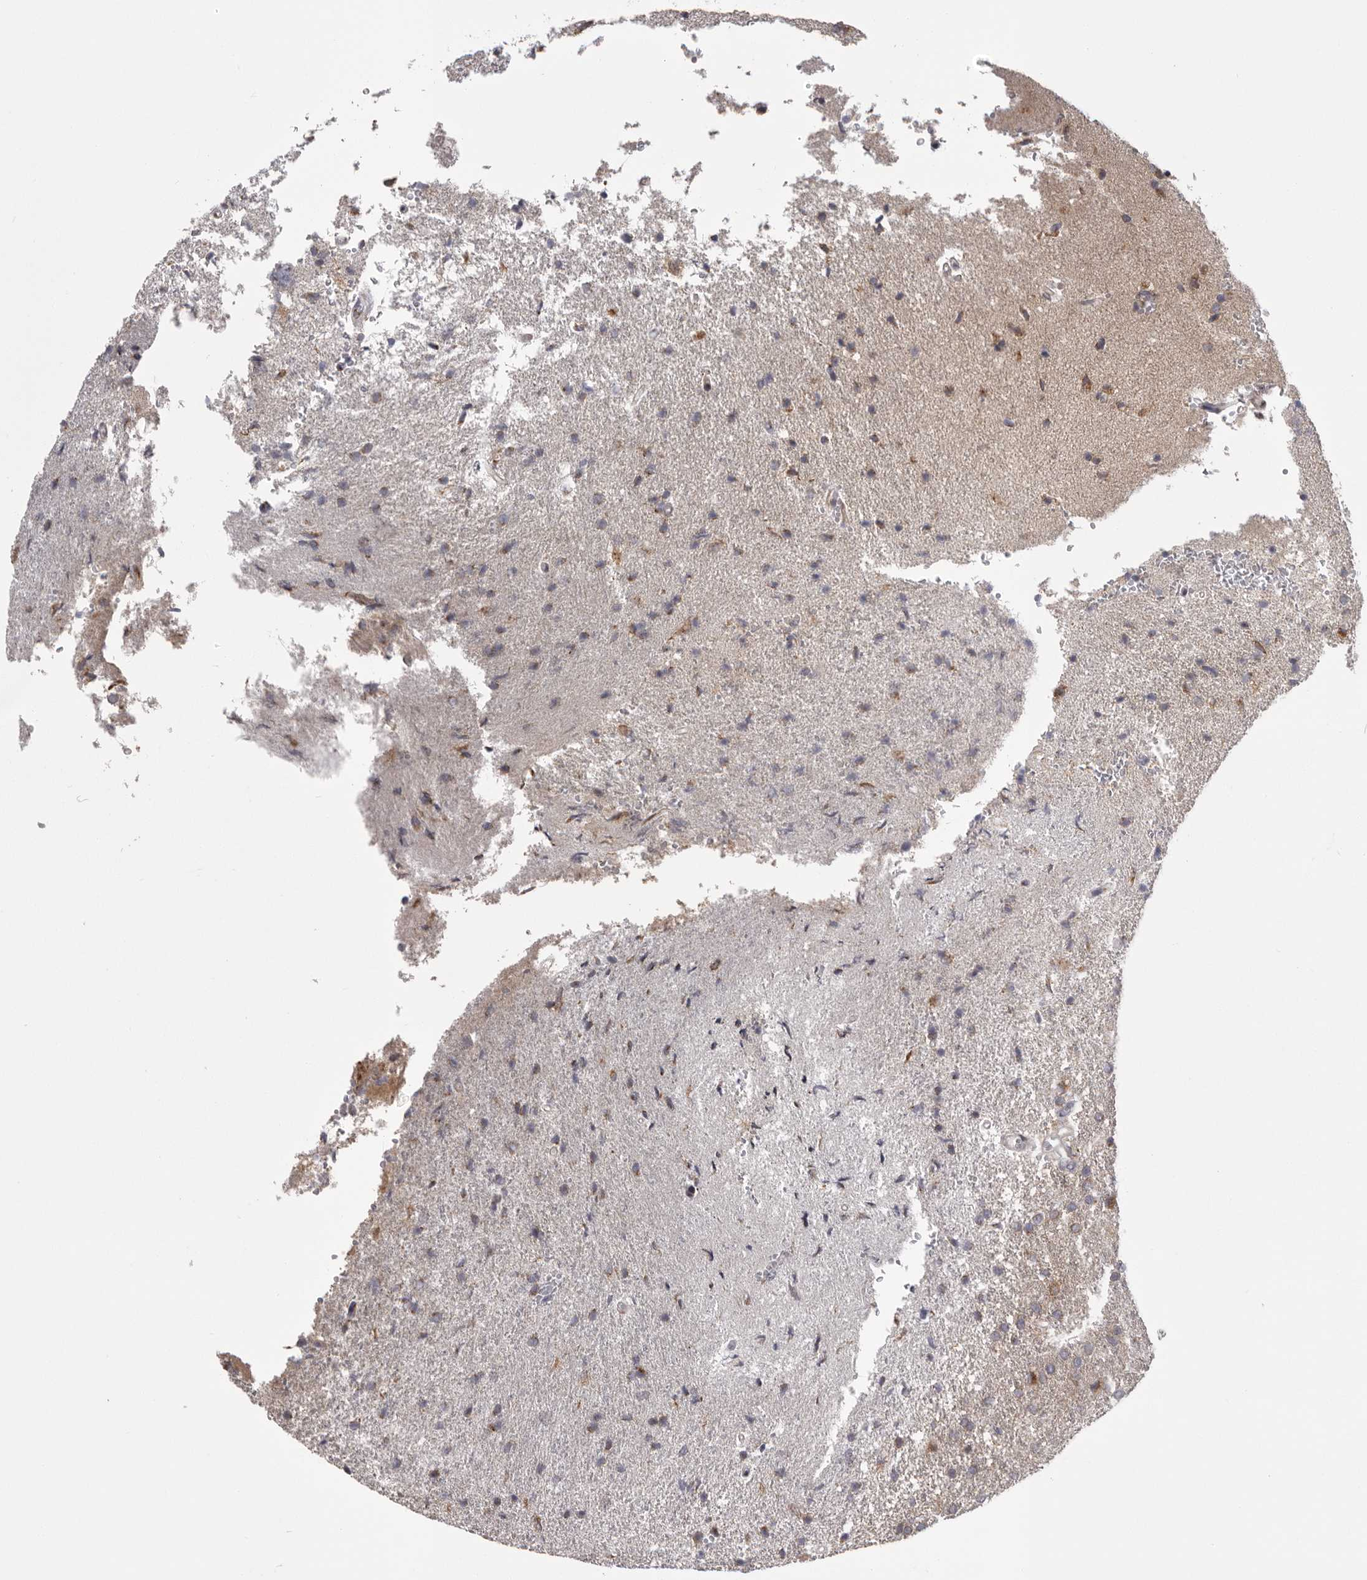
{"staining": {"intensity": "moderate", "quantity": "25%-75%", "location": "cytoplasmic/membranous"}, "tissue": "glioma", "cell_type": "Tumor cells", "image_type": "cancer", "snomed": [{"axis": "morphology", "description": "Glioma, malignant, High grade"}, {"axis": "topography", "description": "Brain"}], "caption": "The histopathology image shows a brown stain indicating the presence of a protein in the cytoplasmic/membranous of tumor cells in malignant glioma (high-grade).", "gene": "WDR47", "patient": {"sex": "male", "age": 72}}